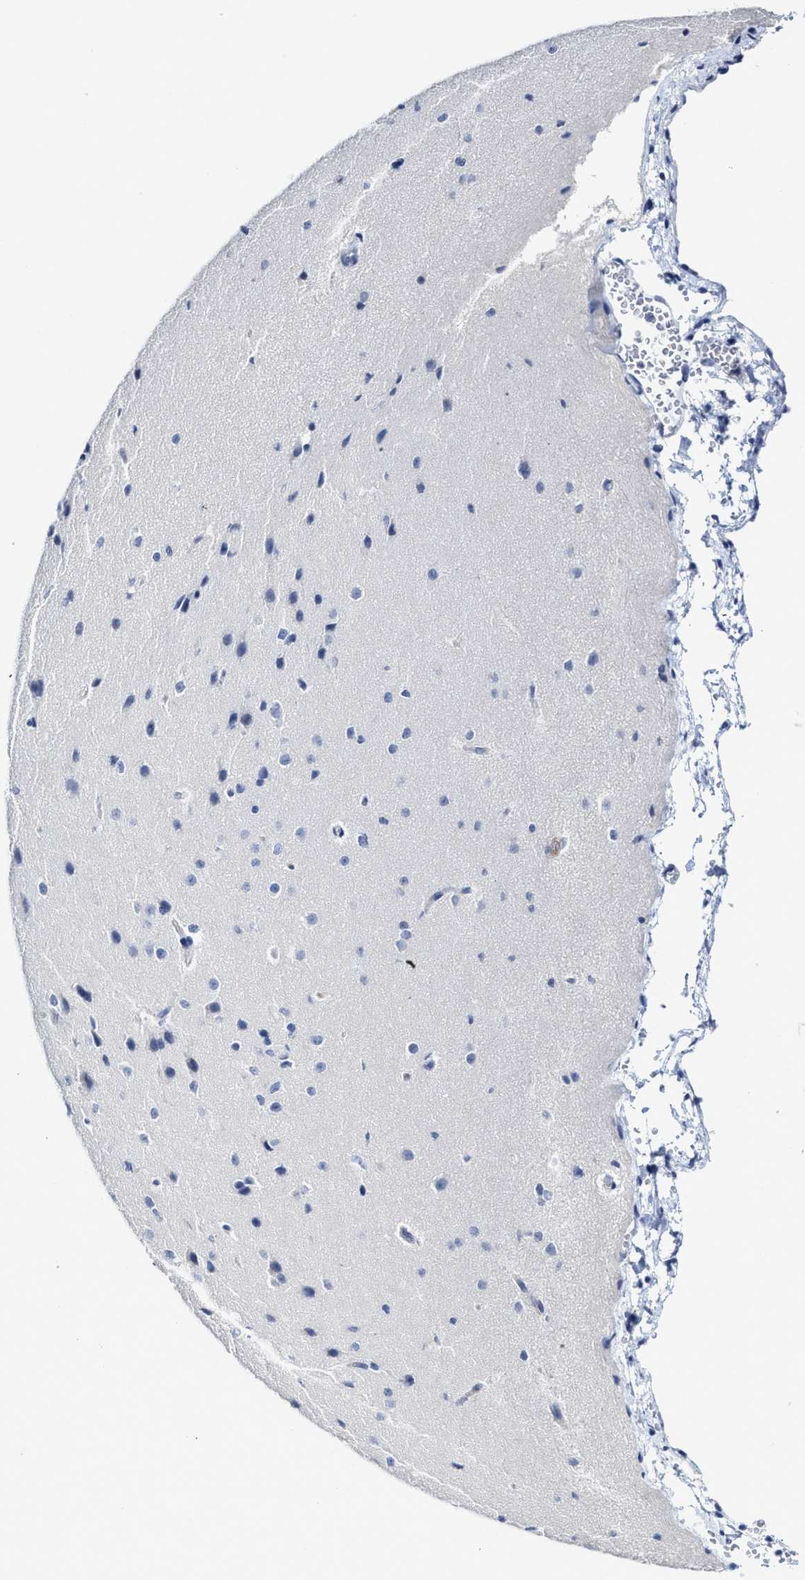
{"staining": {"intensity": "negative", "quantity": "none", "location": "none"}, "tissue": "cerebral cortex", "cell_type": "Endothelial cells", "image_type": "normal", "snomed": [{"axis": "morphology", "description": "Normal tissue, NOS"}, {"axis": "morphology", "description": "Developmental malformation"}, {"axis": "topography", "description": "Cerebral cortex"}], "caption": "DAB (3,3'-diaminobenzidine) immunohistochemical staining of benign cerebral cortex shows no significant expression in endothelial cells. (Stains: DAB (3,3'-diaminobenzidine) IHC with hematoxylin counter stain, Microscopy: brightfield microscopy at high magnification).", "gene": "C2", "patient": {"sex": "female", "age": 30}}